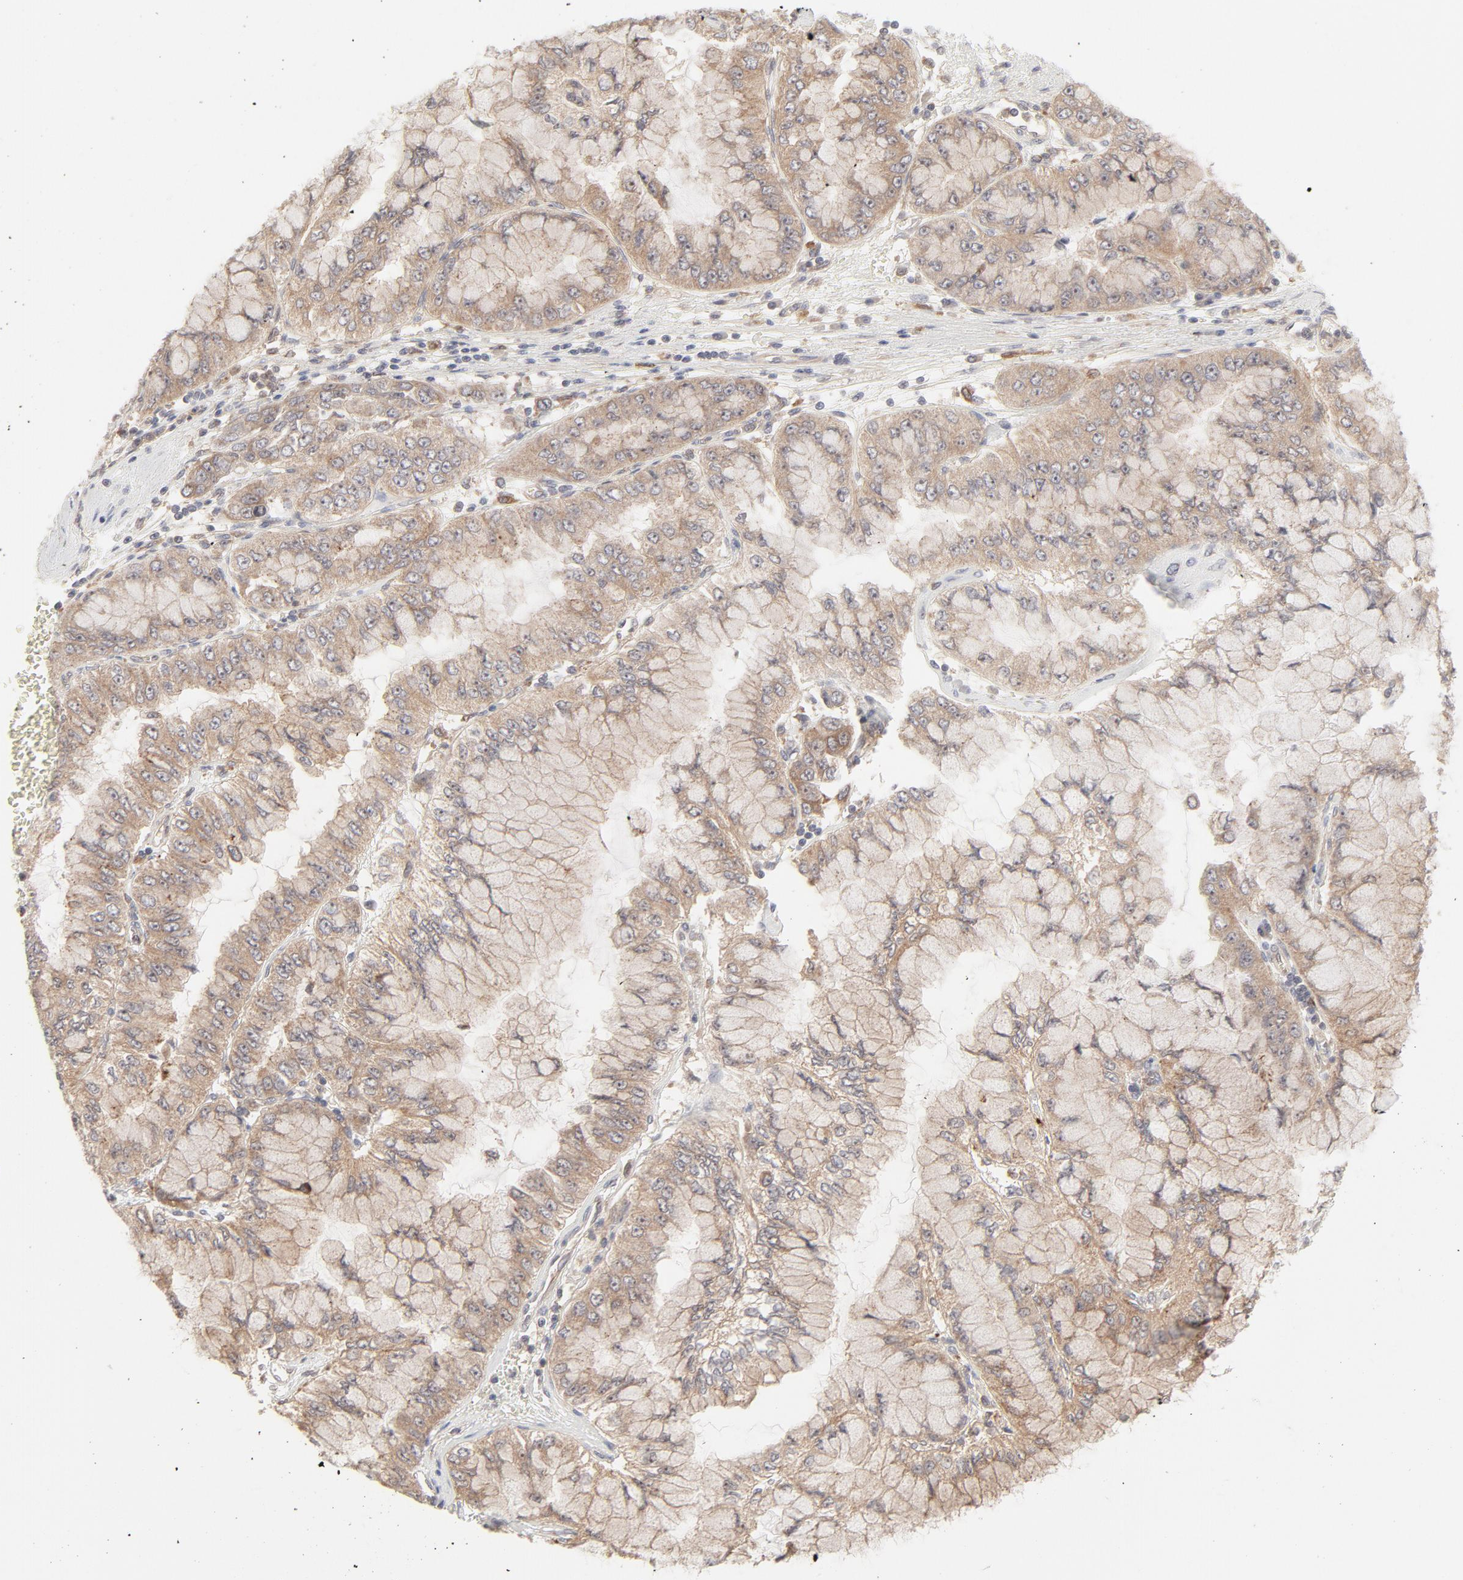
{"staining": {"intensity": "moderate", "quantity": ">75%", "location": "cytoplasmic/membranous"}, "tissue": "liver cancer", "cell_type": "Tumor cells", "image_type": "cancer", "snomed": [{"axis": "morphology", "description": "Cholangiocarcinoma"}, {"axis": "topography", "description": "Liver"}], "caption": "A histopathology image of human liver cholangiocarcinoma stained for a protein demonstrates moderate cytoplasmic/membranous brown staining in tumor cells.", "gene": "RAB5C", "patient": {"sex": "female", "age": 79}}